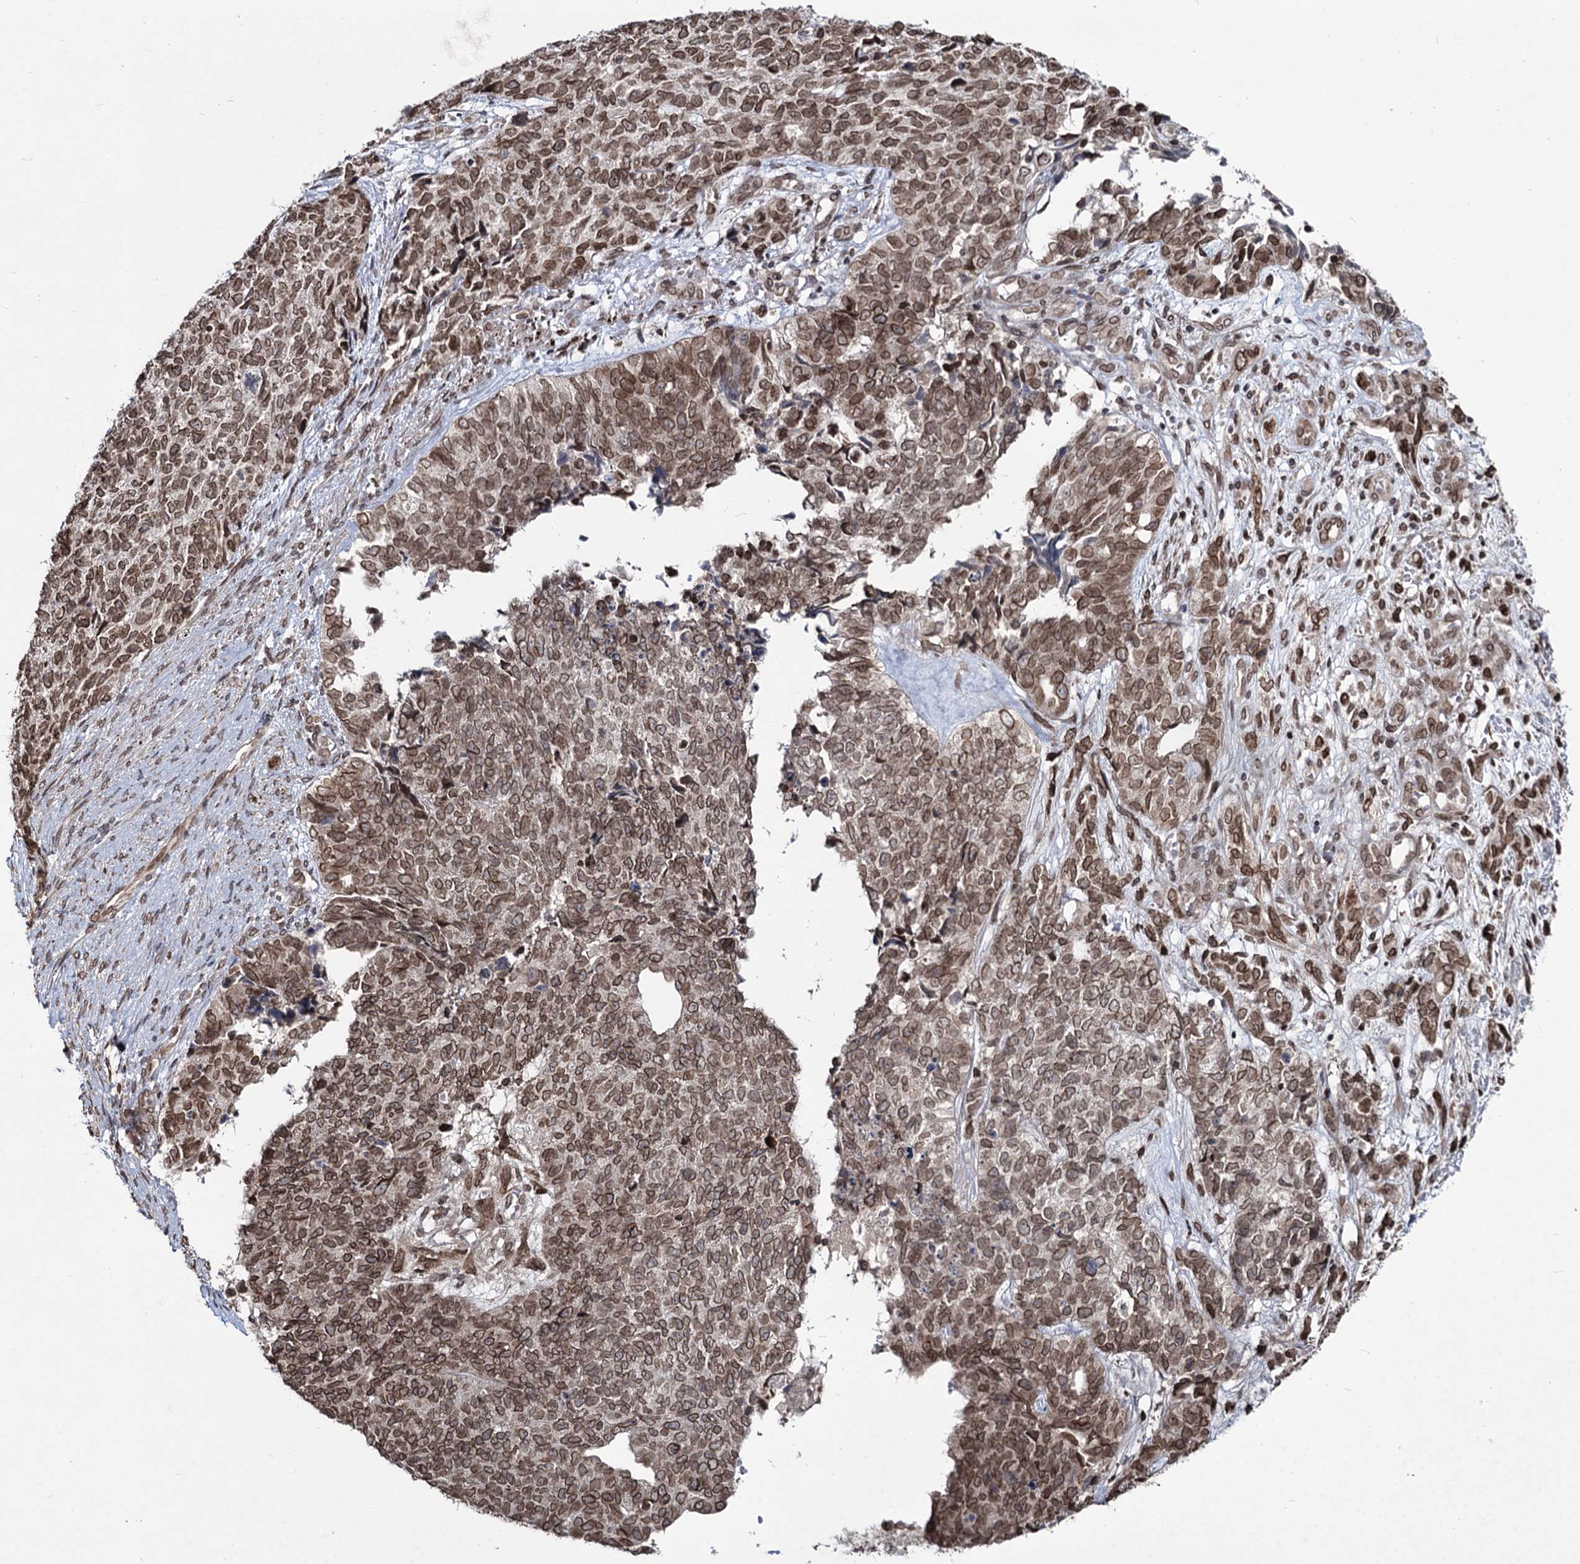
{"staining": {"intensity": "moderate", "quantity": ">75%", "location": "cytoplasmic/membranous,nuclear"}, "tissue": "cervical cancer", "cell_type": "Tumor cells", "image_type": "cancer", "snomed": [{"axis": "morphology", "description": "Squamous cell carcinoma, NOS"}, {"axis": "topography", "description": "Cervix"}], "caption": "Tumor cells display medium levels of moderate cytoplasmic/membranous and nuclear staining in approximately >75% of cells in human cervical squamous cell carcinoma.", "gene": "RNF6", "patient": {"sex": "female", "age": 63}}